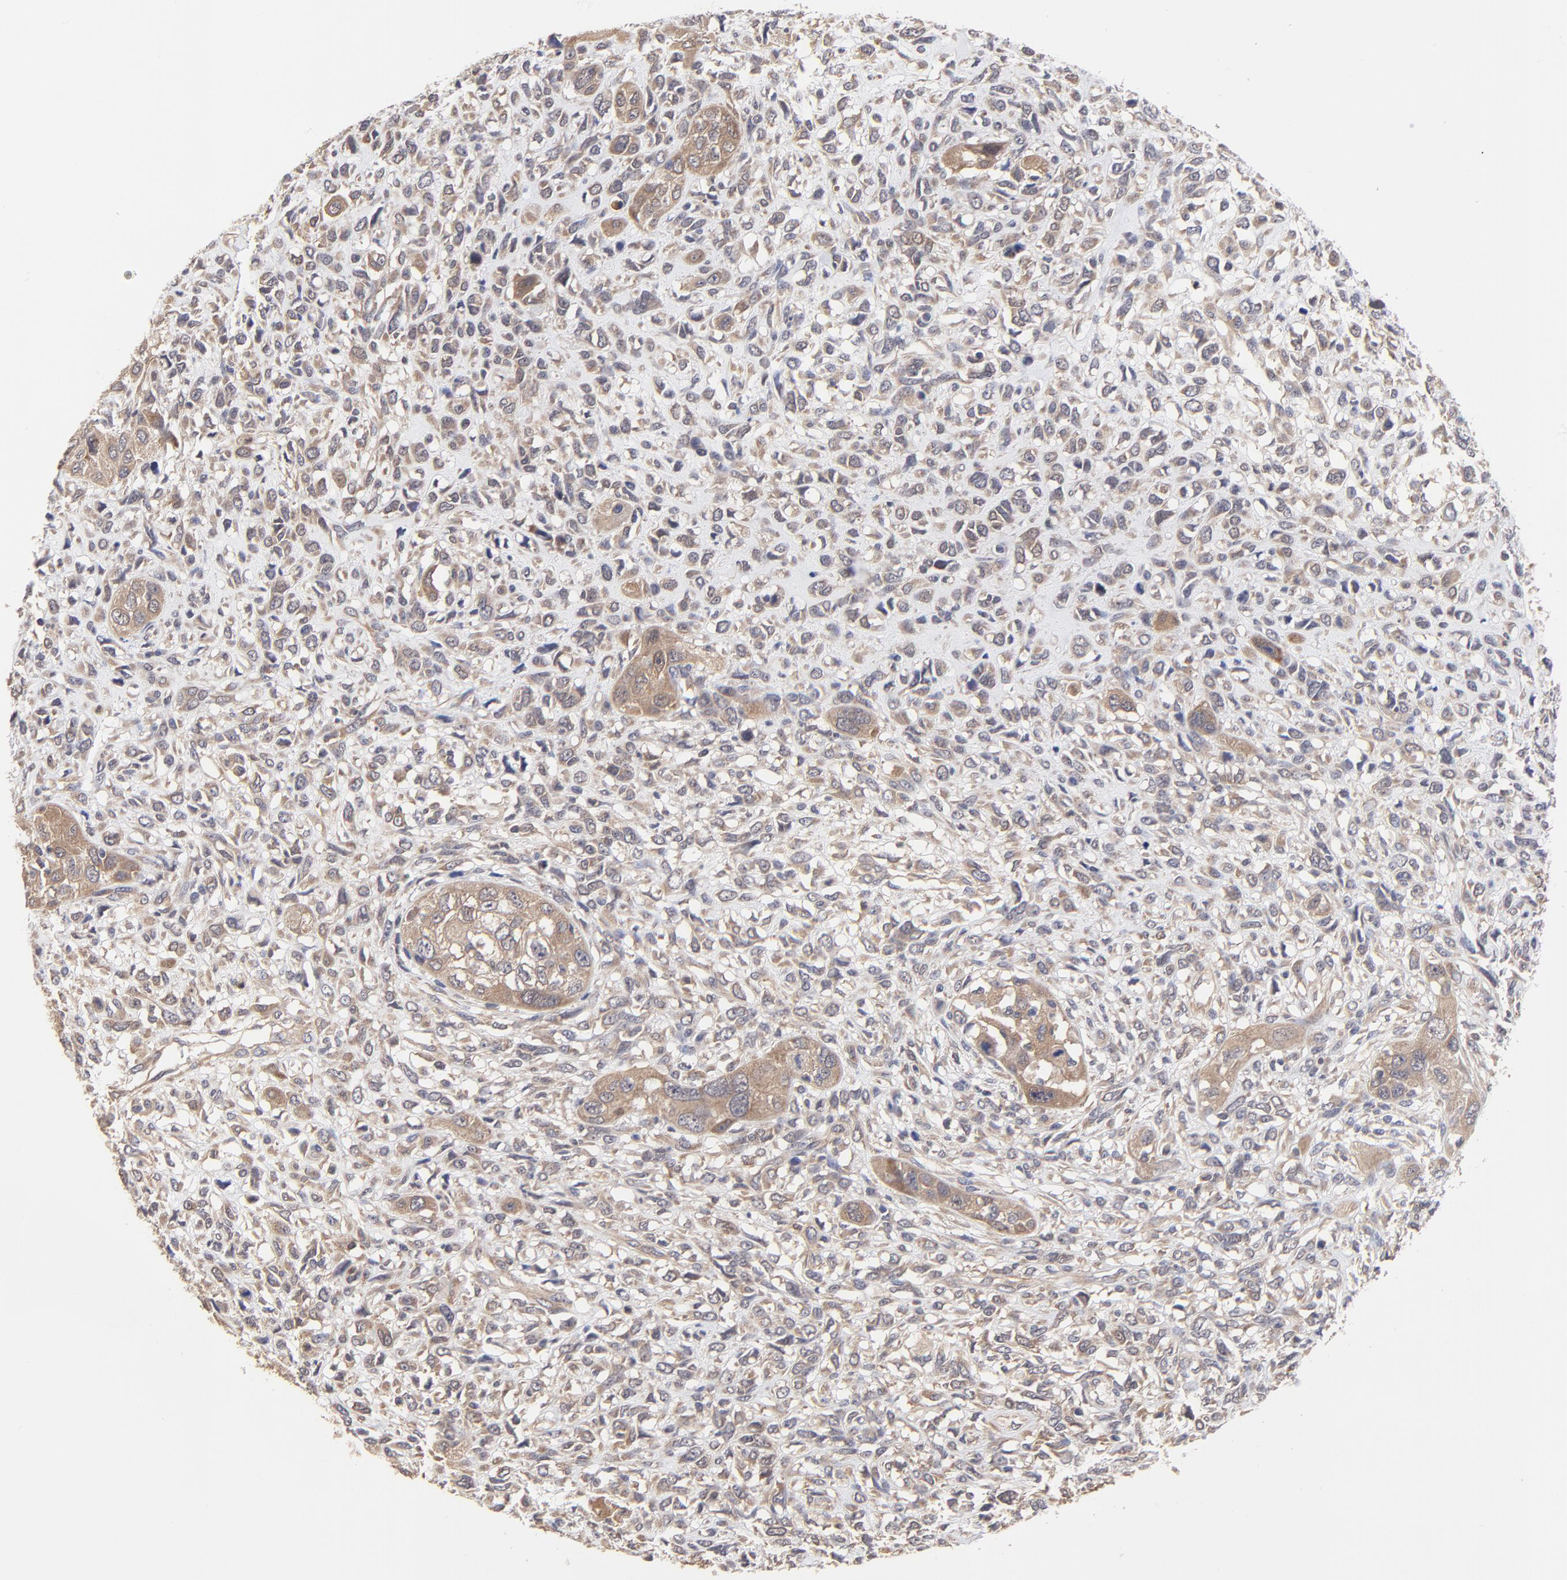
{"staining": {"intensity": "weak", "quantity": ">75%", "location": "cytoplasmic/membranous"}, "tissue": "head and neck cancer", "cell_type": "Tumor cells", "image_type": "cancer", "snomed": [{"axis": "morphology", "description": "Neoplasm, malignant, NOS"}, {"axis": "topography", "description": "Salivary gland"}, {"axis": "topography", "description": "Head-Neck"}], "caption": "IHC histopathology image of neoplastic tissue: head and neck cancer stained using immunohistochemistry shows low levels of weak protein expression localized specifically in the cytoplasmic/membranous of tumor cells, appearing as a cytoplasmic/membranous brown color.", "gene": "PCMT1", "patient": {"sex": "male", "age": 43}}